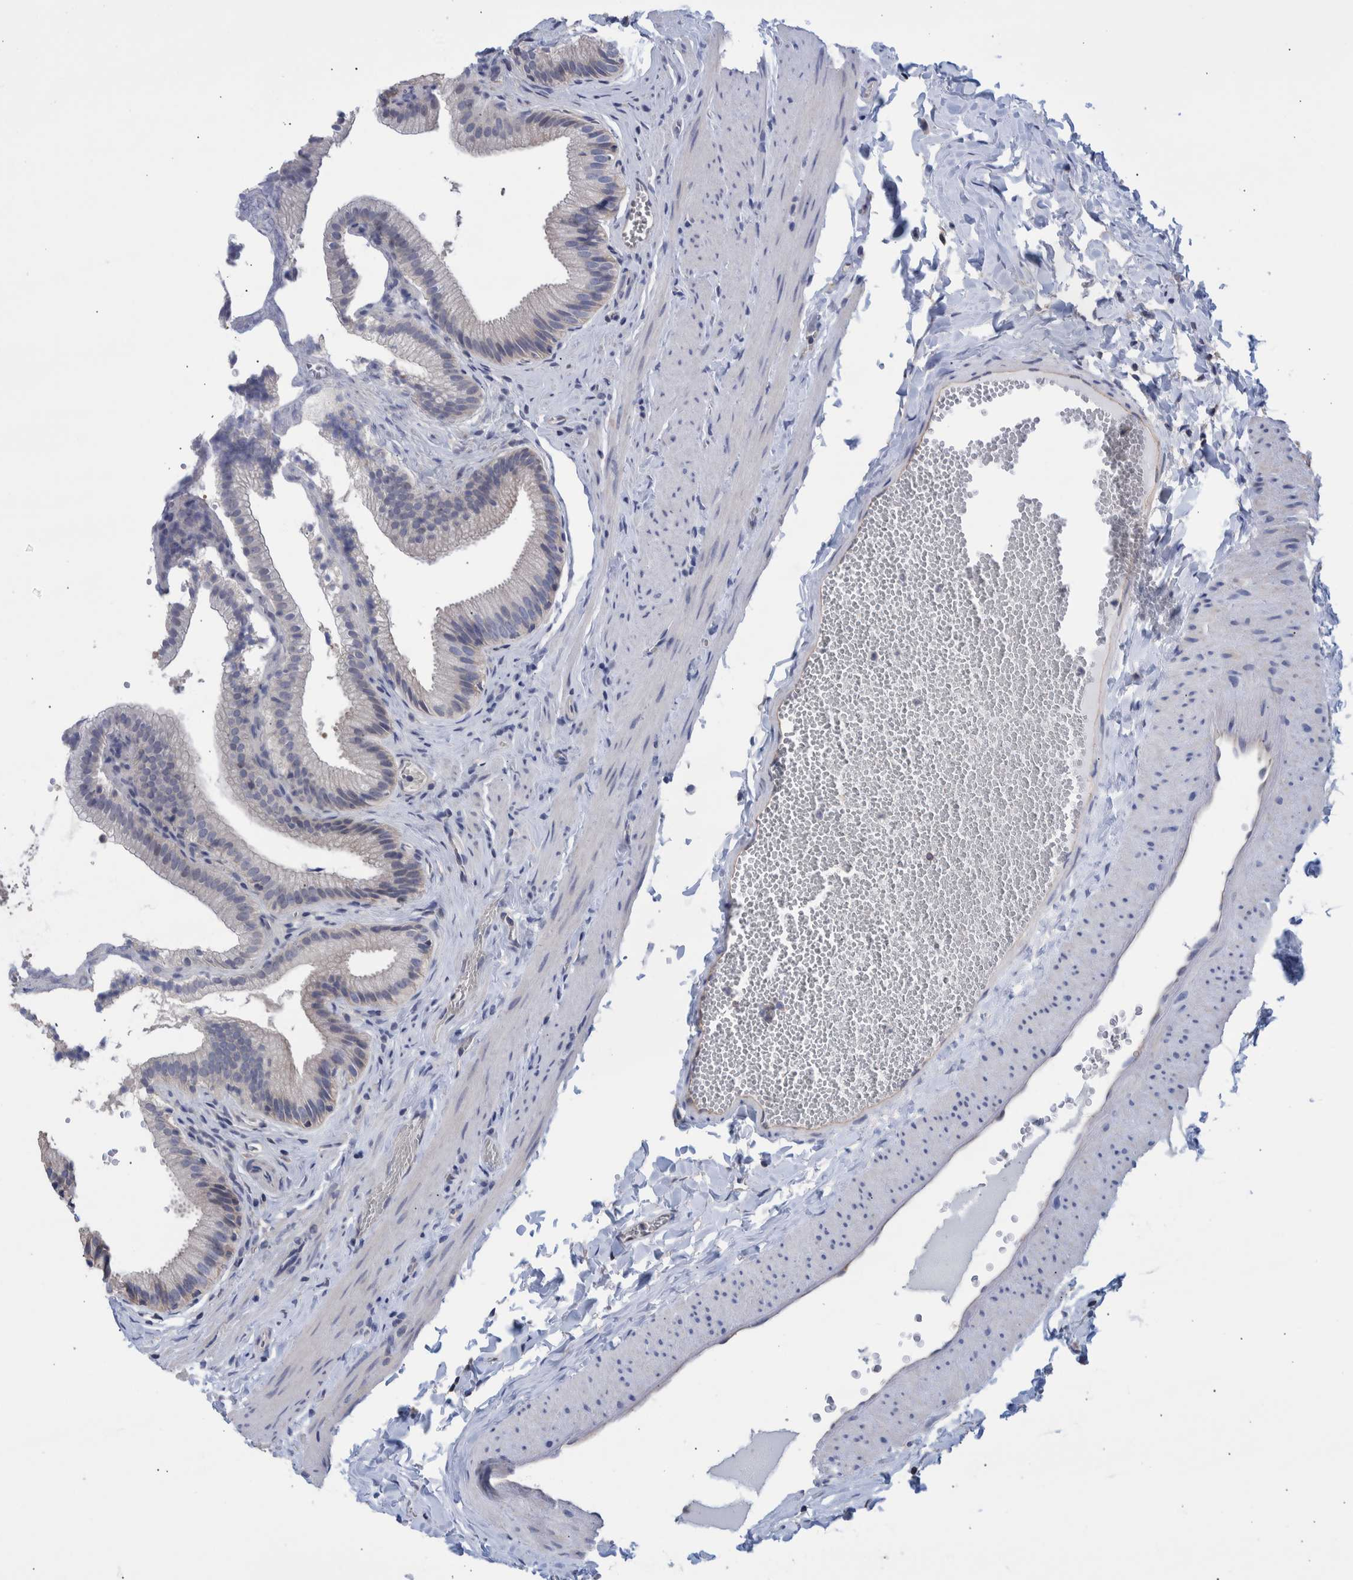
{"staining": {"intensity": "negative", "quantity": "none", "location": "none"}, "tissue": "gallbladder", "cell_type": "Glandular cells", "image_type": "normal", "snomed": [{"axis": "morphology", "description": "Normal tissue, NOS"}, {"axis": "topography", "description": "Gallbladder"}], "caption": "IHC histopathology image of unremarkable gallbladder: gallbladder stained with DAB (3,3'-diaminobenzidine) displays no significant protein staining in glandular cells. (DAB (3,3'-diaminobenzidine) immunohistochemistry (IHC) visualized using brightfield microscopy, high magnification).", "gene": "PPP3CC", "patient": {"sex": "male", "age": 38}}